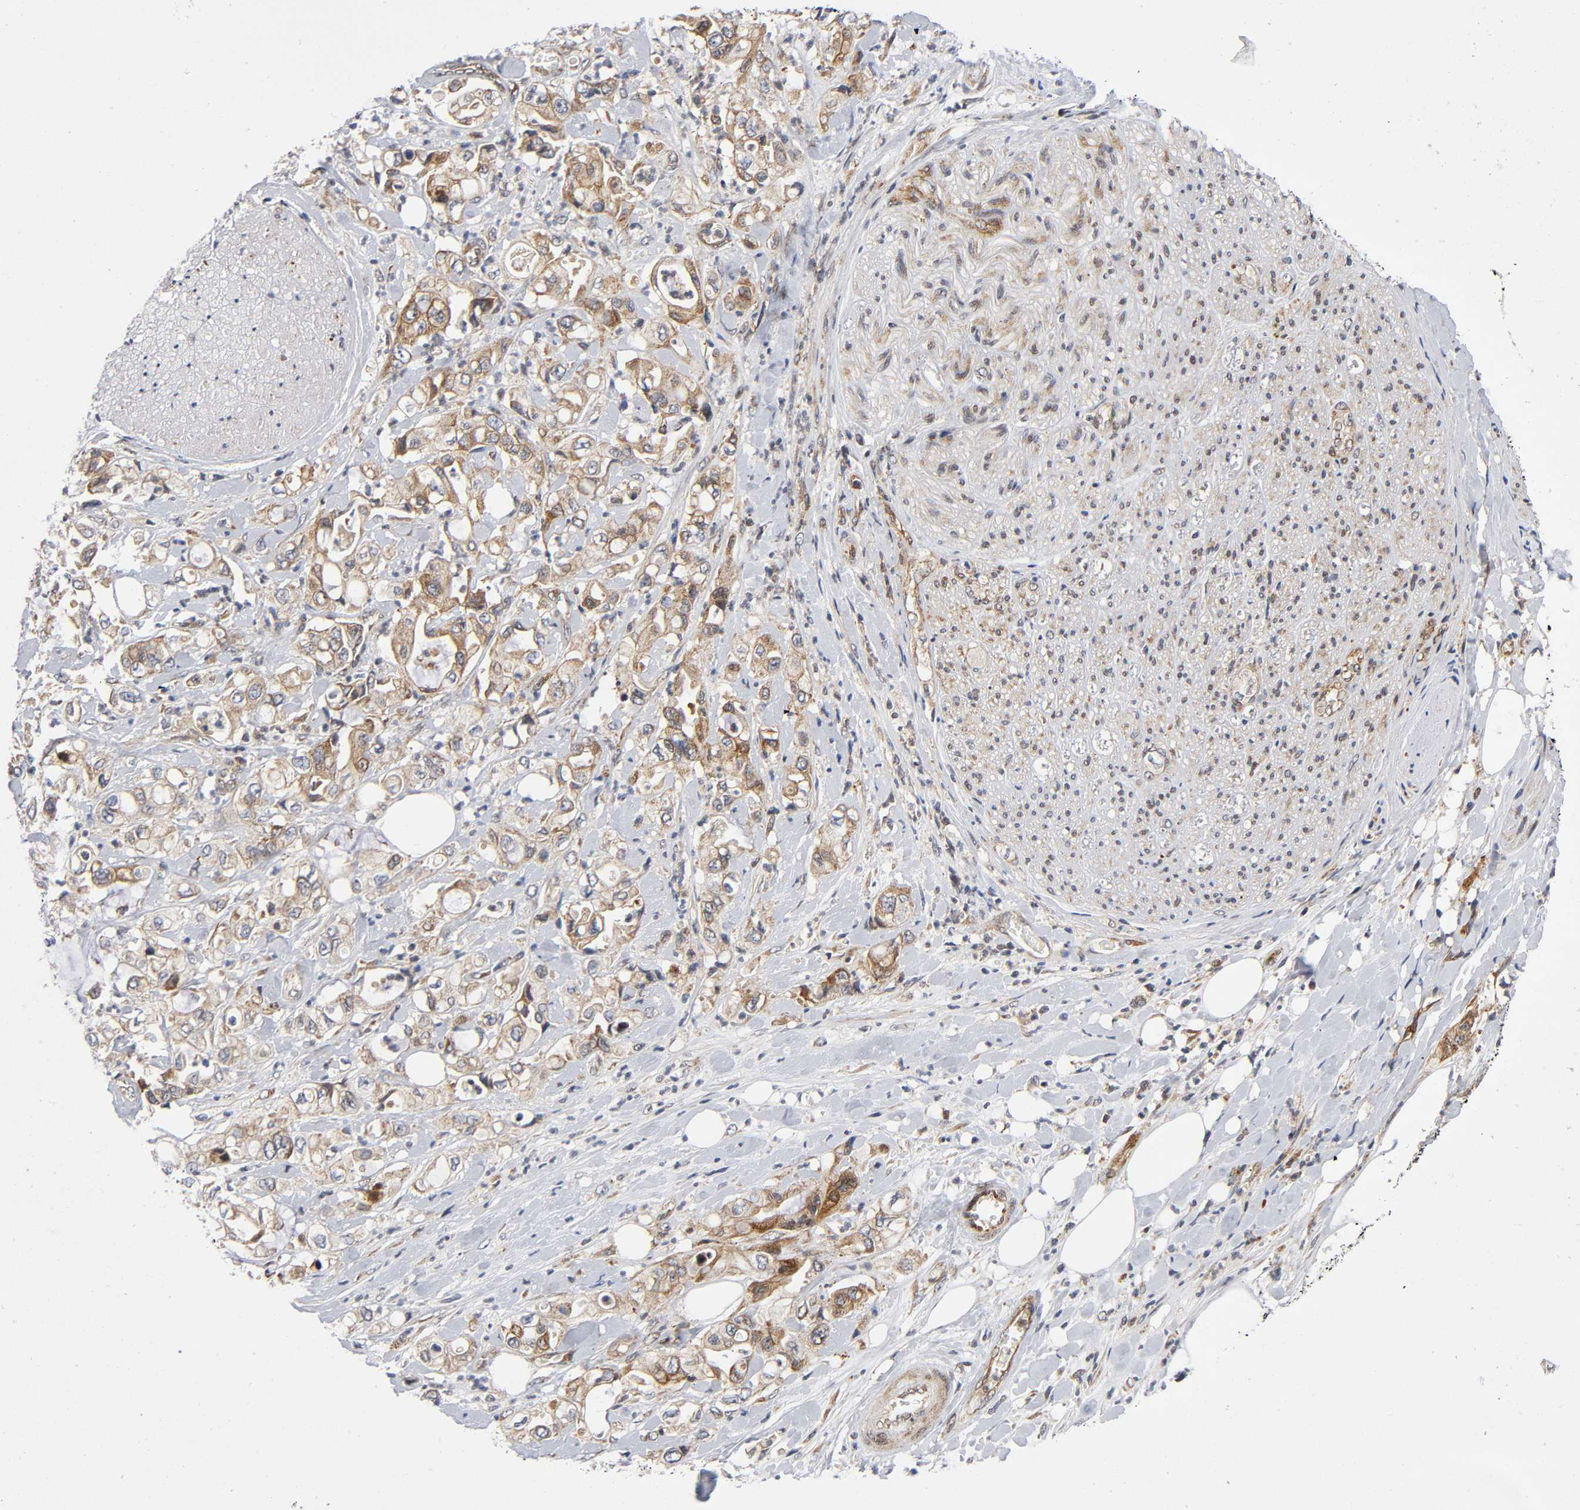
{"staining": {"intensity": "moderate", "quantity": ">75%", "location": "cytoplasmic/membranous"}, "tissue": "pancreatic cancer", "cell_type": "Tumor cells", "image_type": "cancer", "snomed": [{"axis": "morphology", "description": "Adenocarcinoma, NOS"}, {"axis": "topography", "description": "Pancreas"}], "caption": "A brown stain highlights moderate cytoplasmic/membranous positivity of a protein in pancreatic cancer tumor cells.", "gene": "EIF5", "patient": {"sex": "male", "age": 70}}